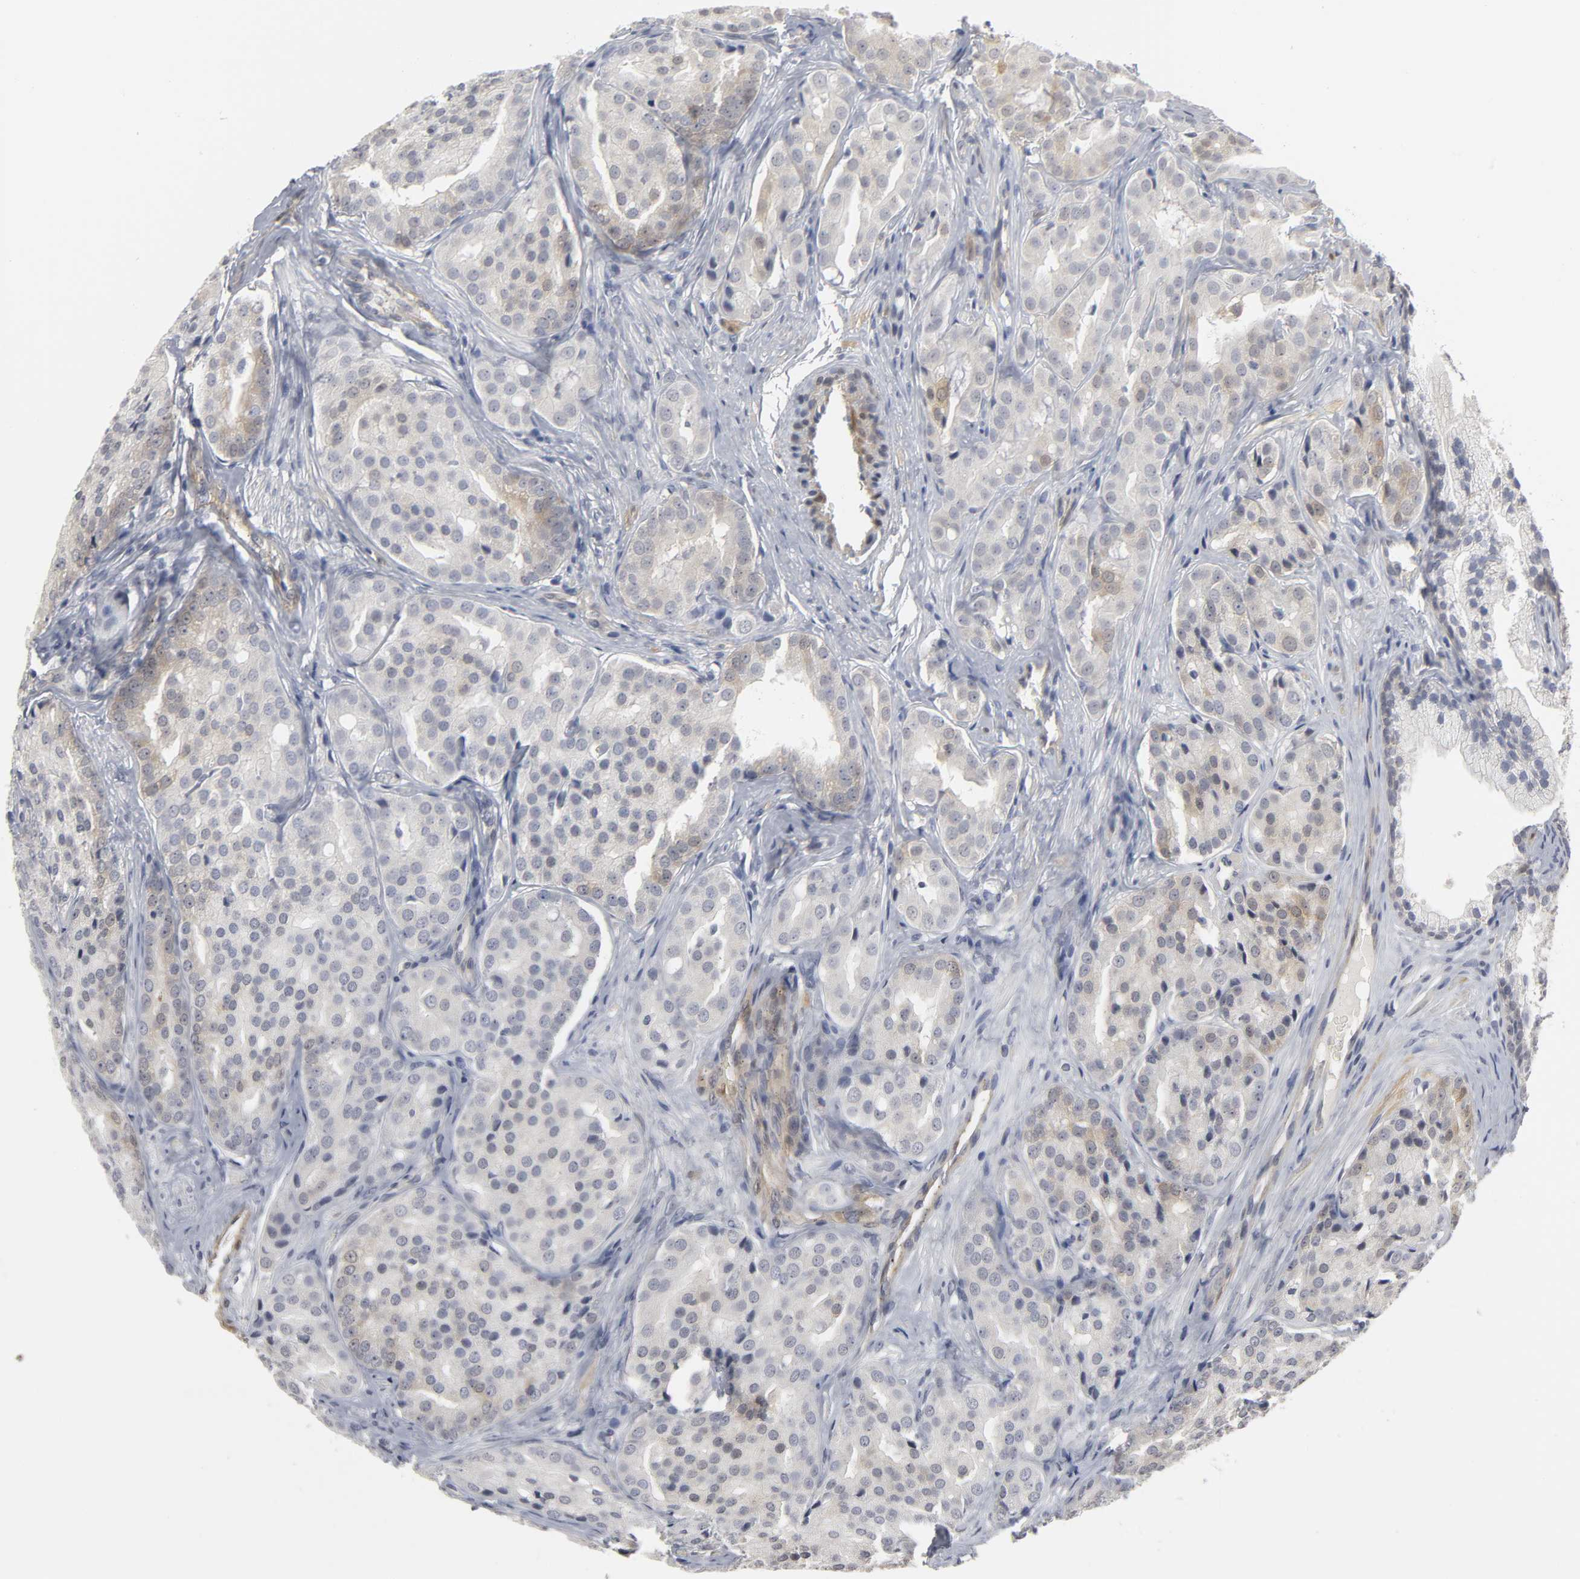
{"staining": {"intensity": "weak", "quantity": "<25%", "location": "cytoplasmic/membranous"}, "tissue": "prostate cancer", "cell_type": "Tumor cells", "image_type": "cancer", "snomed": [{"axis": "morphology", "description": "Adenocarcinoma, High grade"}, {"axis": "topography", "description": "Prostate"}], "caption": "Tumor cells show no significant protein expression in prostate cancer.", "gene": "PDLIM3", "patient": {"sex": "male", "age": 64}}